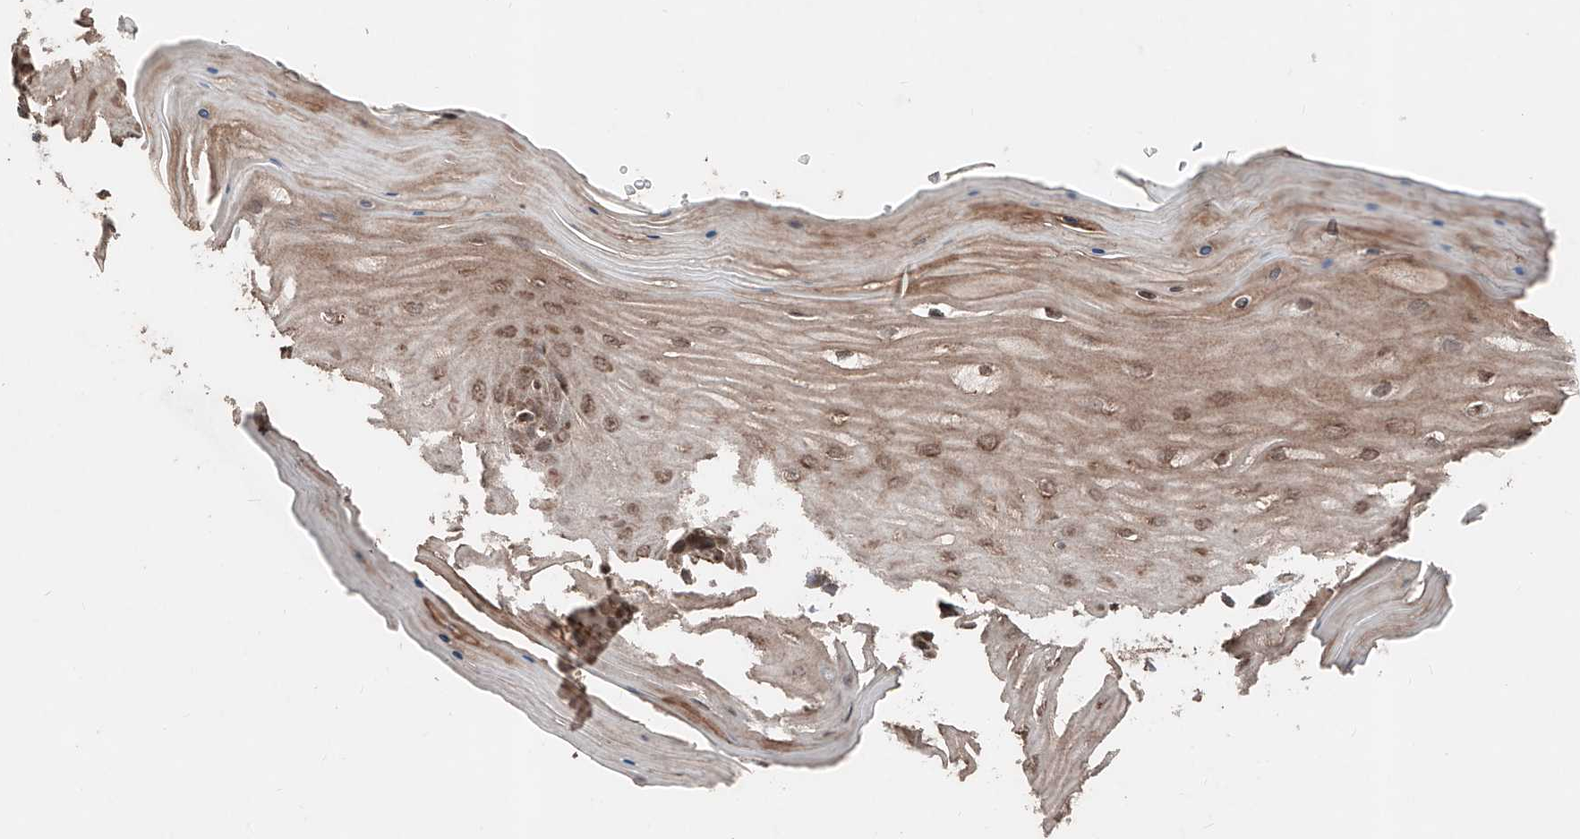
{"staining": {"intensity": "strong", "quantity": "25%-75%", "location": "cytoplasmic/membranous"}, "tissue": "cervix", "cell_type": "Glandular cells", "image_type": "normal", "snomed": [{"axis": "morphology", "description": "Normal tissue, NOS"}, {"axis": "topography", "description": "Cervix"}], "caption": "A brown stain labels strong cytoplasmic/membranous expression of a protein in glandular cells of normal human cervix. (Stains: DAB (3,3'-diaminobenzidine) in brown, nuclei in blue, Microscopy: brightfield microscopy at high magnification).", "gene": "ZSCAN29", "patient": {"sex": "female", "age": 55}}